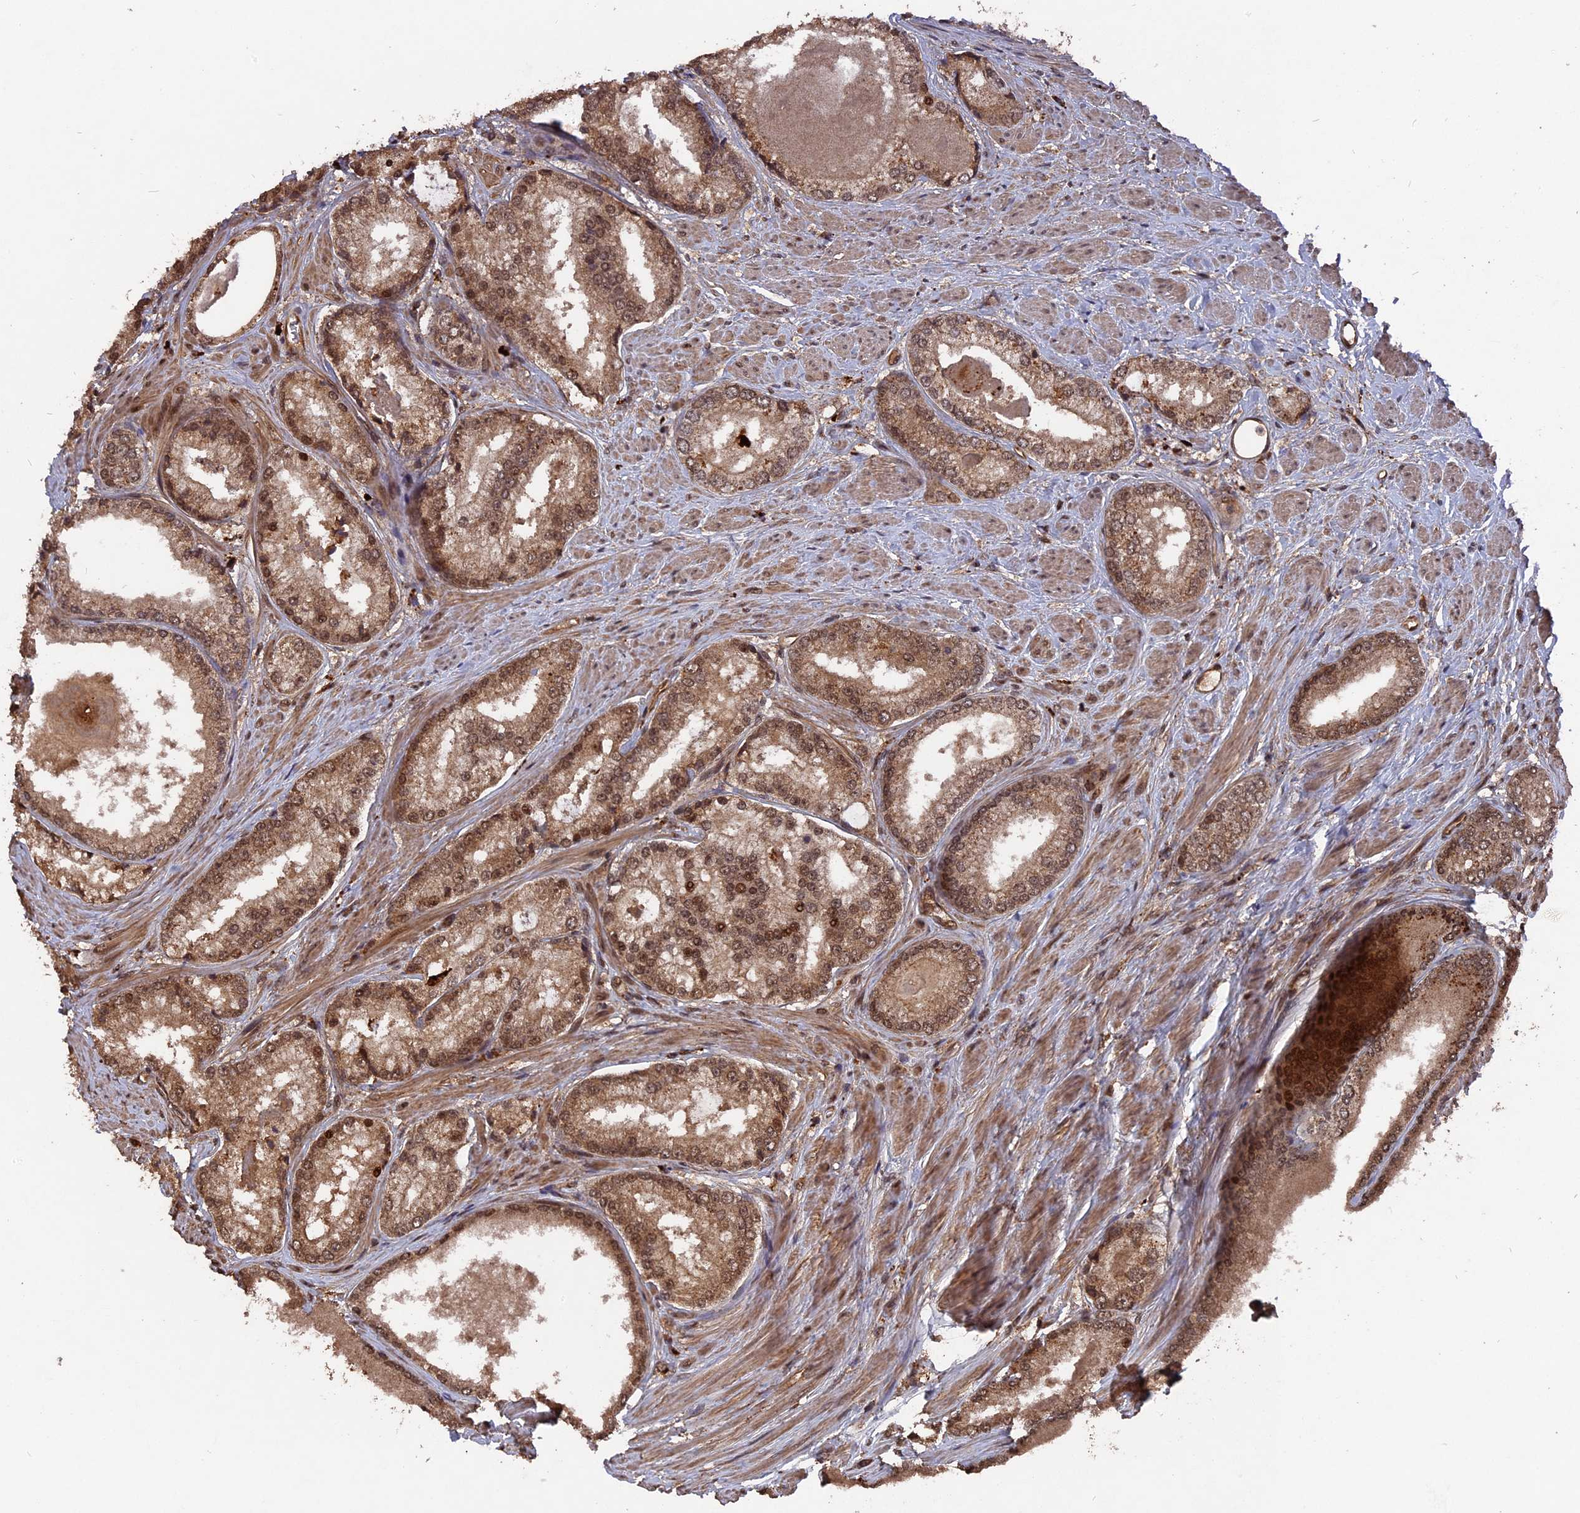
{"staining": {"intensity": "moderate", "quantity": ">75%", "location": "cytoplasmic/membranous,nuclear"}, "tissue": "prostate cancer", "cell_type": "Tumor cells", "image_type": "cancer", "snomed": [{"axis": "morphology", "description": "Adenocarcinoma, Low grade"}, {"axis": "topography", "description": "Prostate"}], "caption": "A micrograph of prostate cancer (low-grade adenocarcinoma) stained for a protein exhibits moderate cytoplasmic/membranous and nuclear brown staining in tumor cells. (DAB (3,3'-diaminobenzidine) IHC, brown staining for protein, blue staining for nuclei).", "gene": "TELO2", "patient": {"sex": "male", "age": 68}}